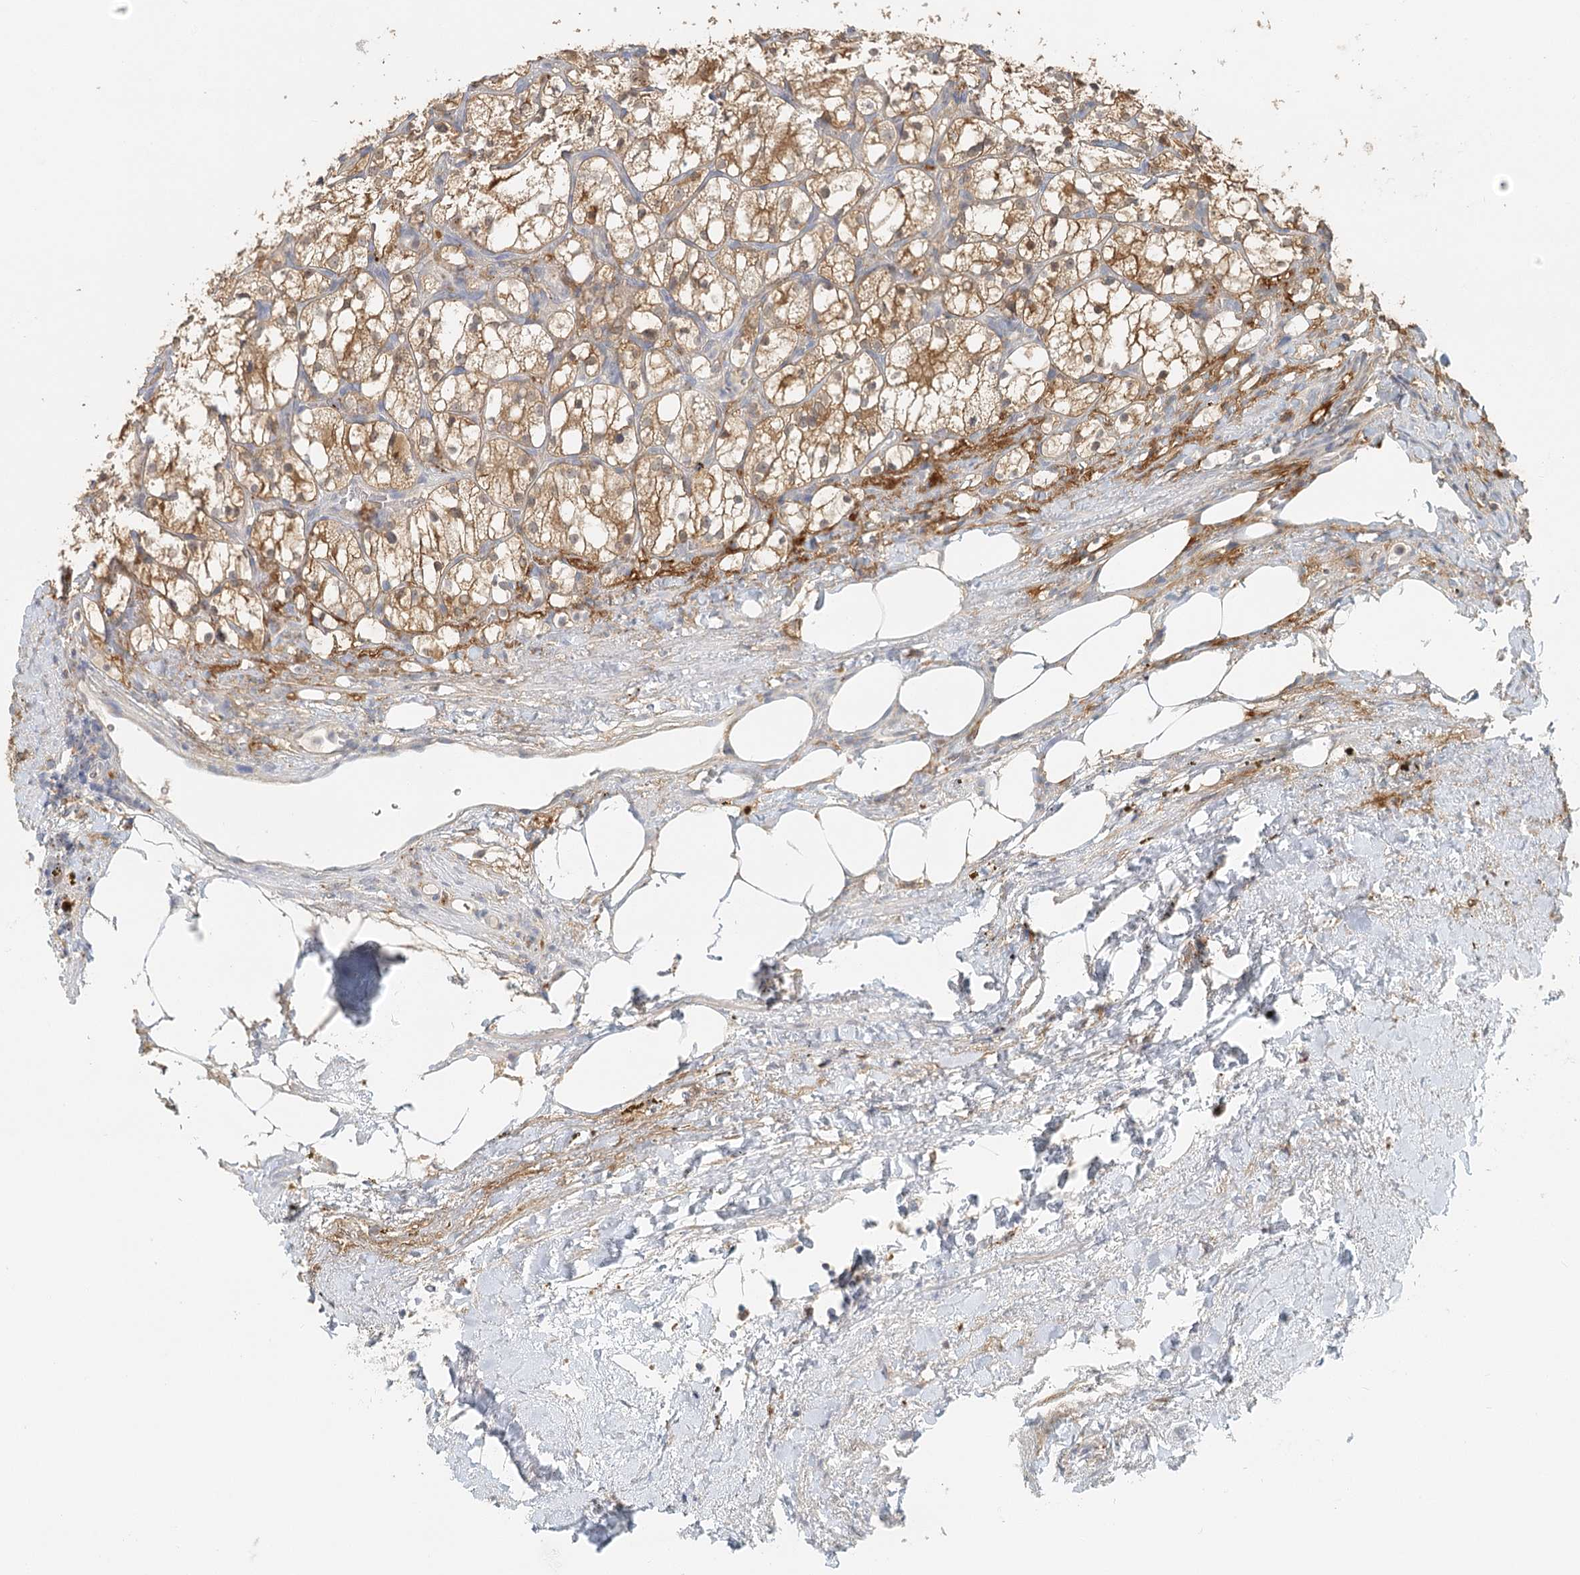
{"staining": {"intensity": "moderate", "quantity": ">75%", "location": "cytoplasmic/membranous"}, "tissue": "renal cancer", "cell_type": "Tumor cells", "image_type": "cancer", "snomed": [{"axis": "morphology", "description": "Adenocarcinoma, NOS"}, {"axis": "topography", "description": "Kidney"}], "caption": "Immunohistochemical staining of human renal adenocarcinoma reveals medium levels of moderate cytoplasmic/membranous protein expression in about >75% of tumor cells.", "gene": "VSIG1", "patient": {"sex": "female", "age": 69}}